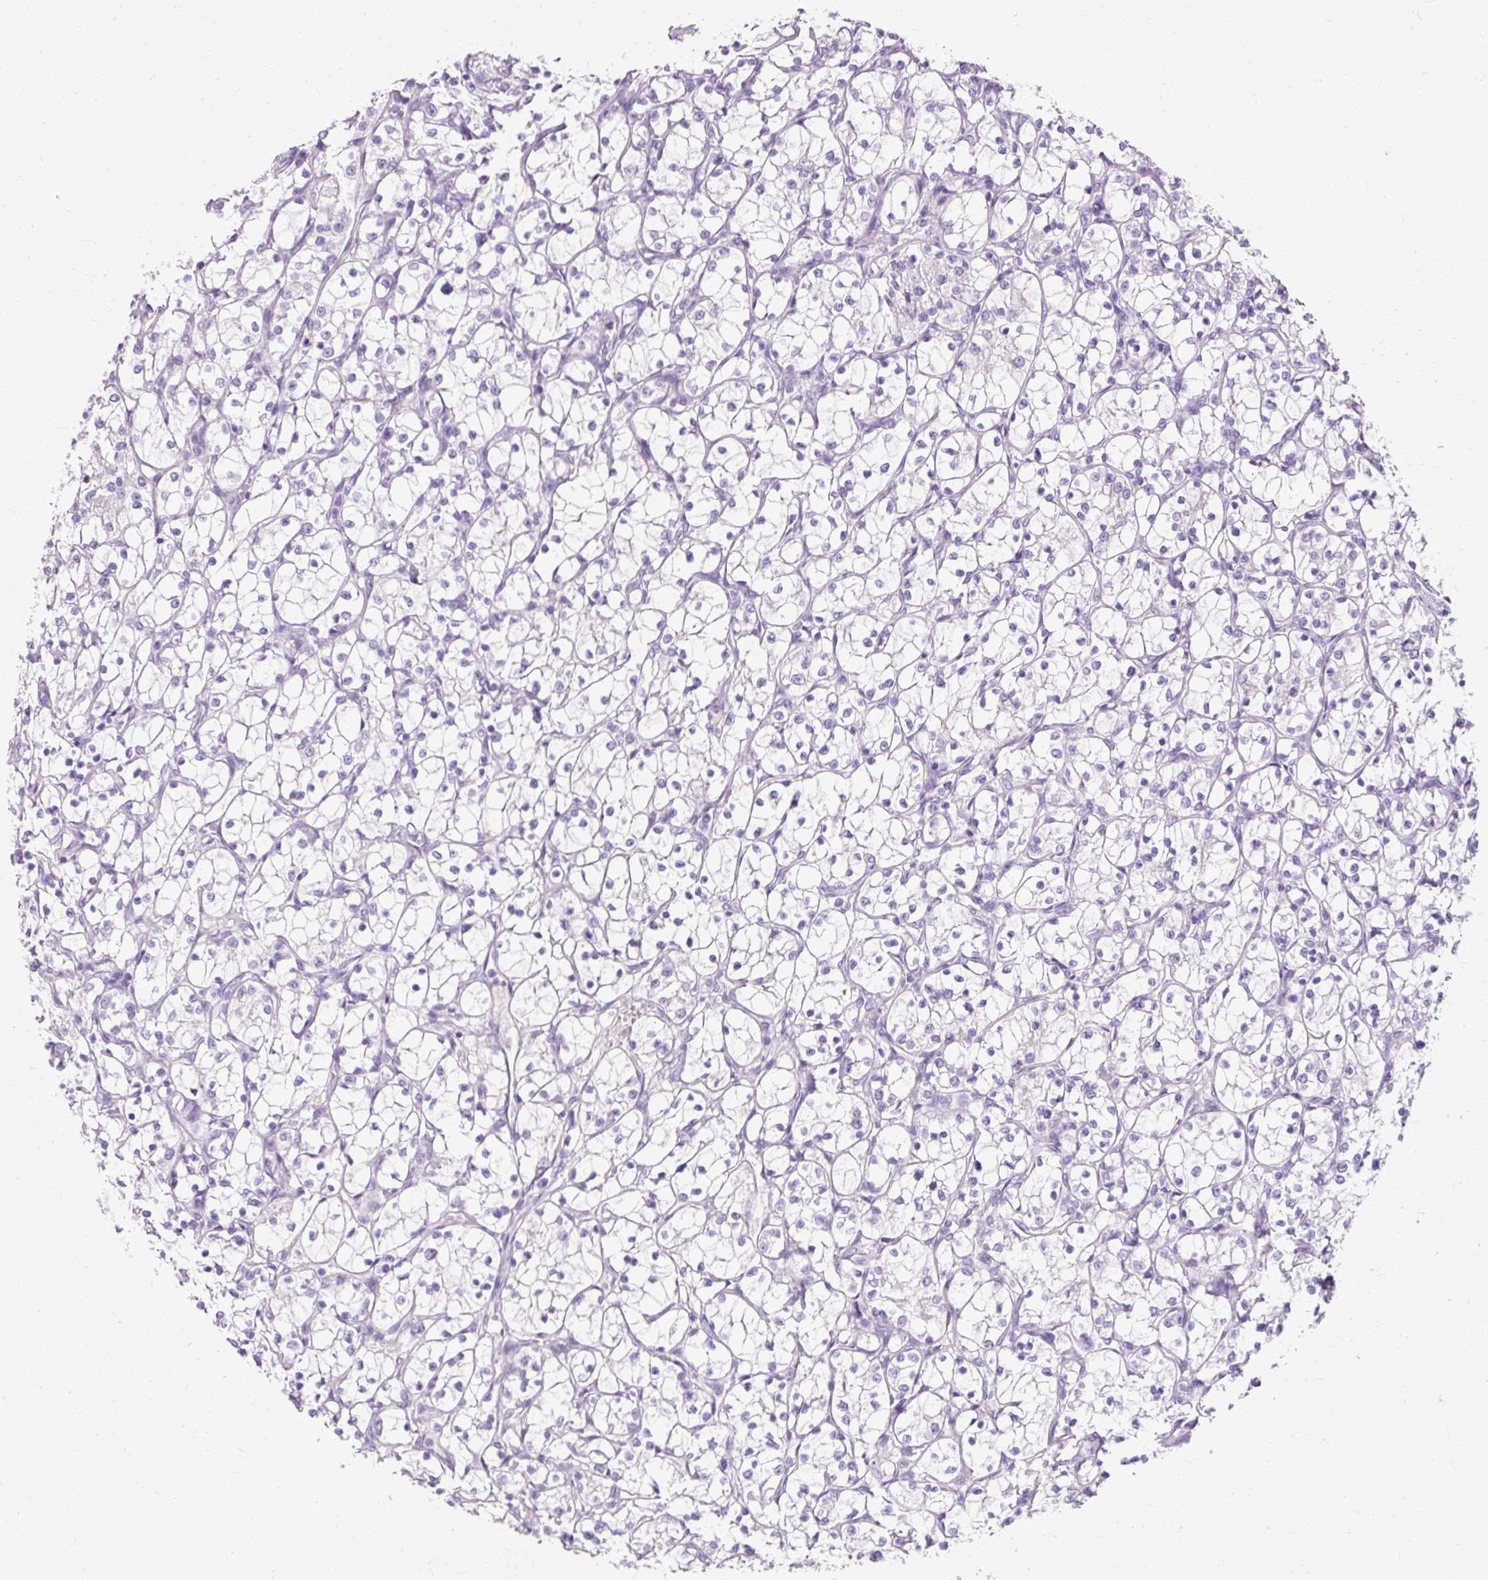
{"staining": {"intensity": "negative", "quantity": "none", "location": "none"}, "tissue": "renal cancer", "cell_type": "Tumor cells", "image_type": "cancer", "snomed": [{"axis": "morphology", "description": "Adenocarcinoma, NOS"}, {"axis": "topography", "description": "Kidney"}], "caption": "A histopathology image of human renal adenocarcinoma is negative for staining in tumor cells. (IHC, brightfield microscopy, high magnification).", "gene": "TMEM213", "patient": {"sex": "female", "age": 69}}